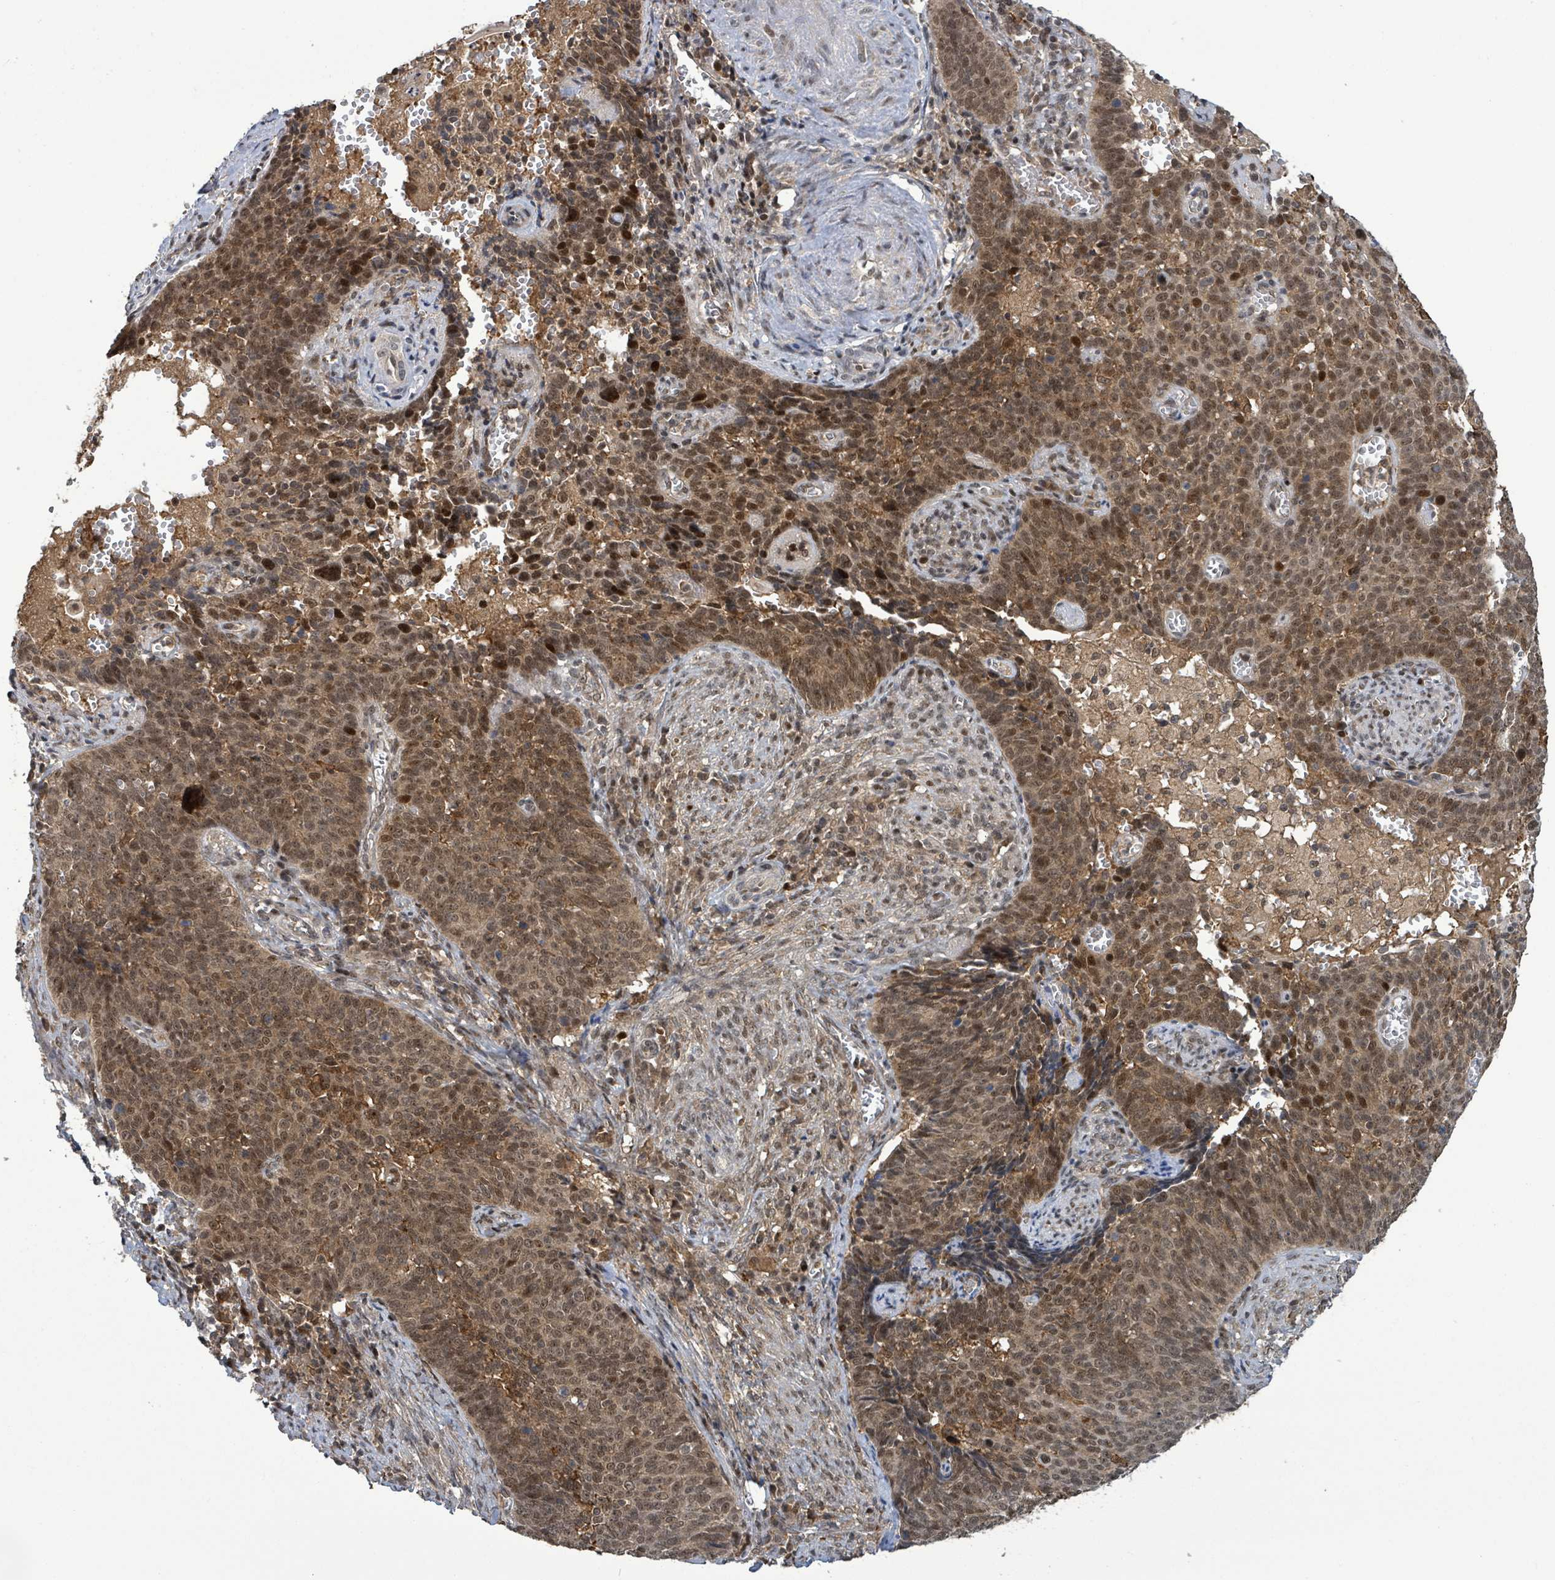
{"staining": {"intensity": "moderate", "quantity": ">75%", "location": "cytoplasmic/membranous,nuclear"}, "tissue": "cervical cancer", "cell_type": "Tumor cells", "image_type": "cancer", "snomed": [{"axis": "morphology", "description": "Normal tissue, NOS"}, {"axis": "morphology", "description": "Squamous cell carcinoma, NOS"}, {"axis": "topography", "description": "Cervix"}], "caption": "A brown stain shows moderate cytoplasmic/membranous and nuclear expression of a protein in human cervical squamous cell carcinoma tumor cells.", "gene": "FBXO6", "patient": {"sex": "female", "age": 39}}